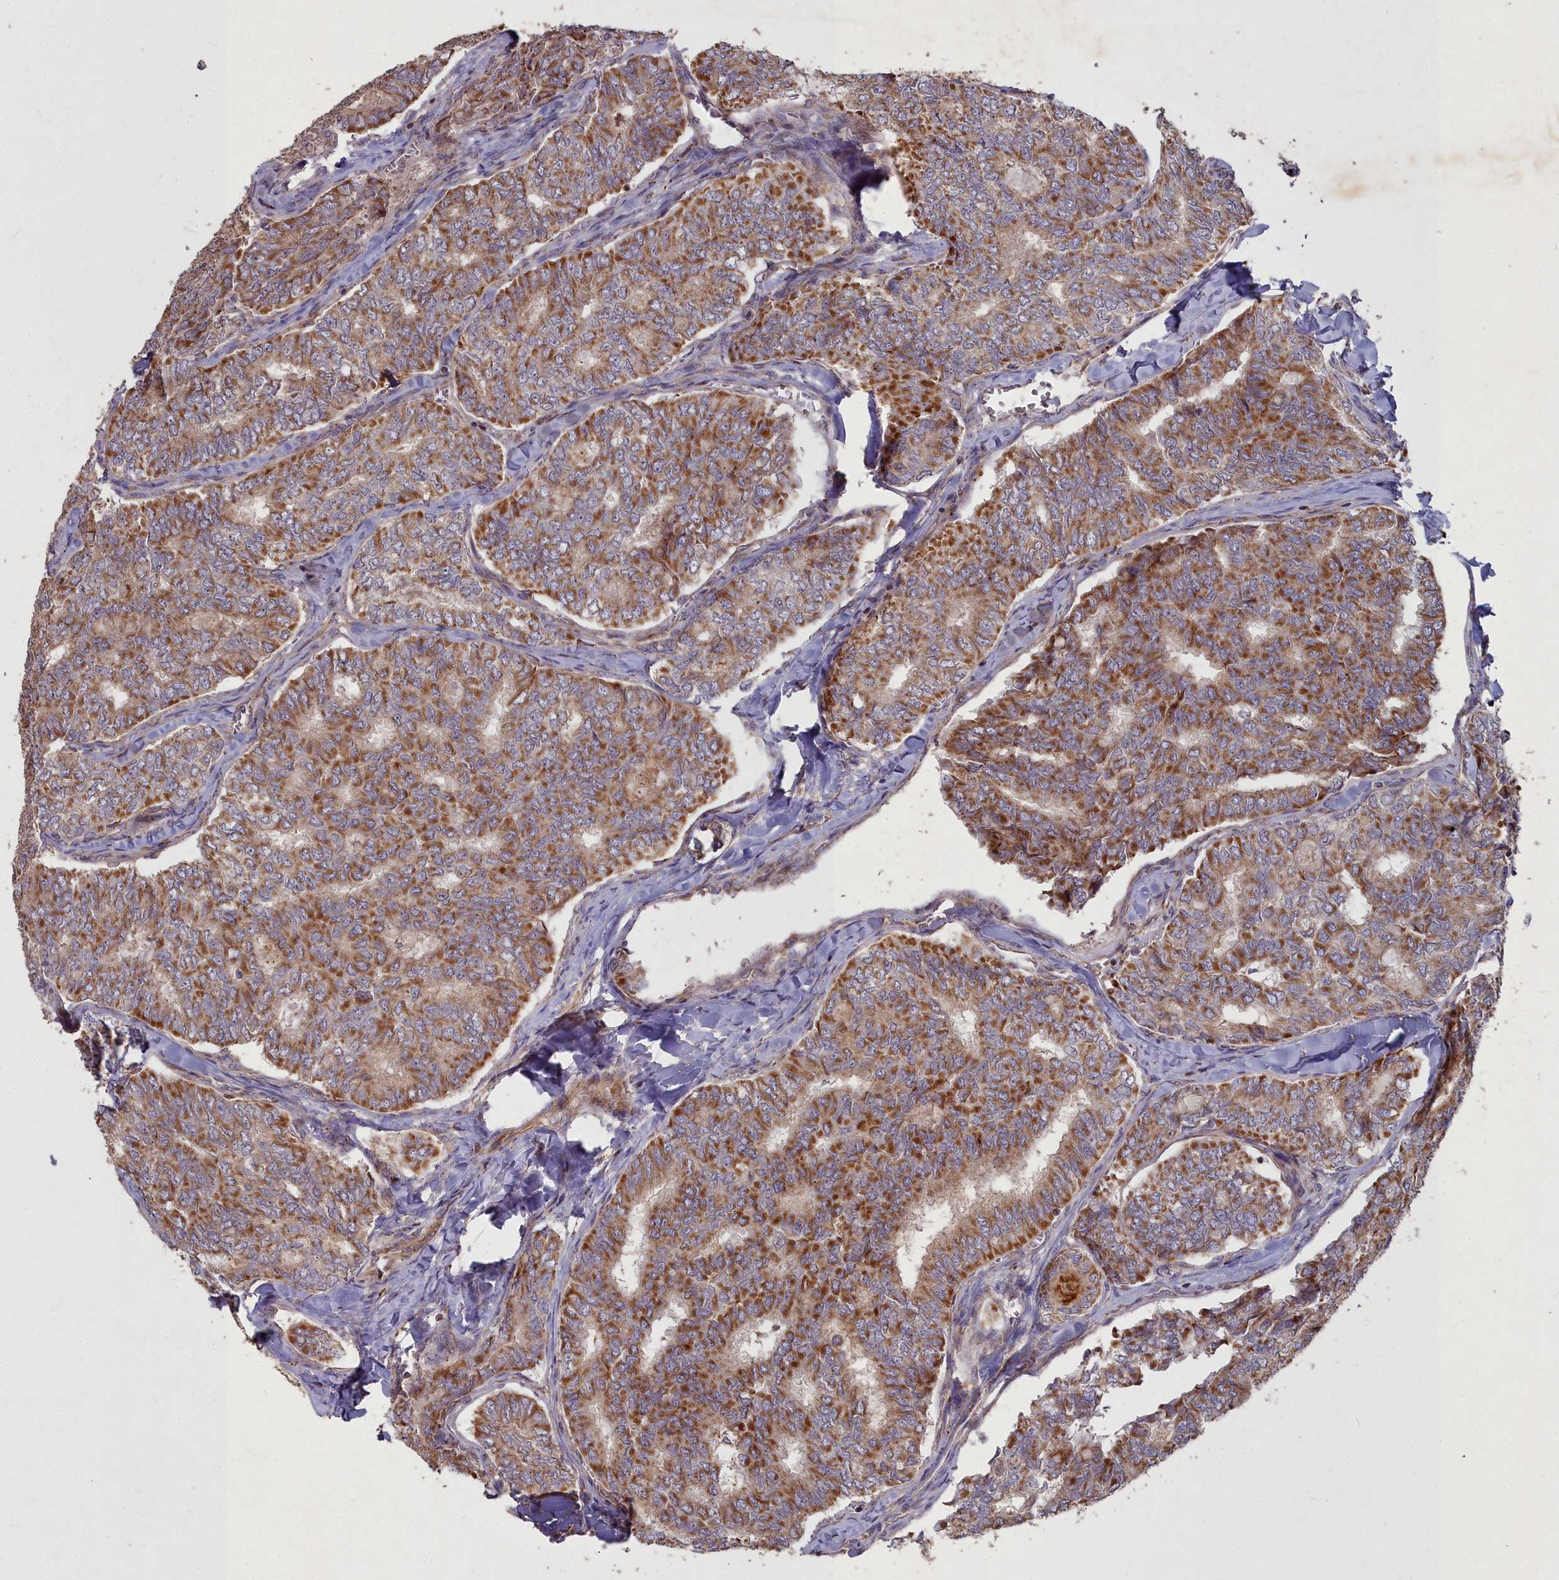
{"staining": {"intensity": "strong", "quantity": ">75%", "location": "cytoplasmic/membranous"}, "tissue": "thyroid cancer", "cell_type": "Tumor cells", "image_type": "cancer", "snomed": [{"axis": "morphology", "description": "Papillary adenocarcinoma, NOS"}, {"axis": "topography", "description": "Thyroid gland"}], "caption": "A brown stain shows strong cytoplasmic/membranous staining of a protein in thyroid papillary adenocarcinoma tumor cells.", "gene": "COX11", "patient": {"sex": "female", "age": 35}}